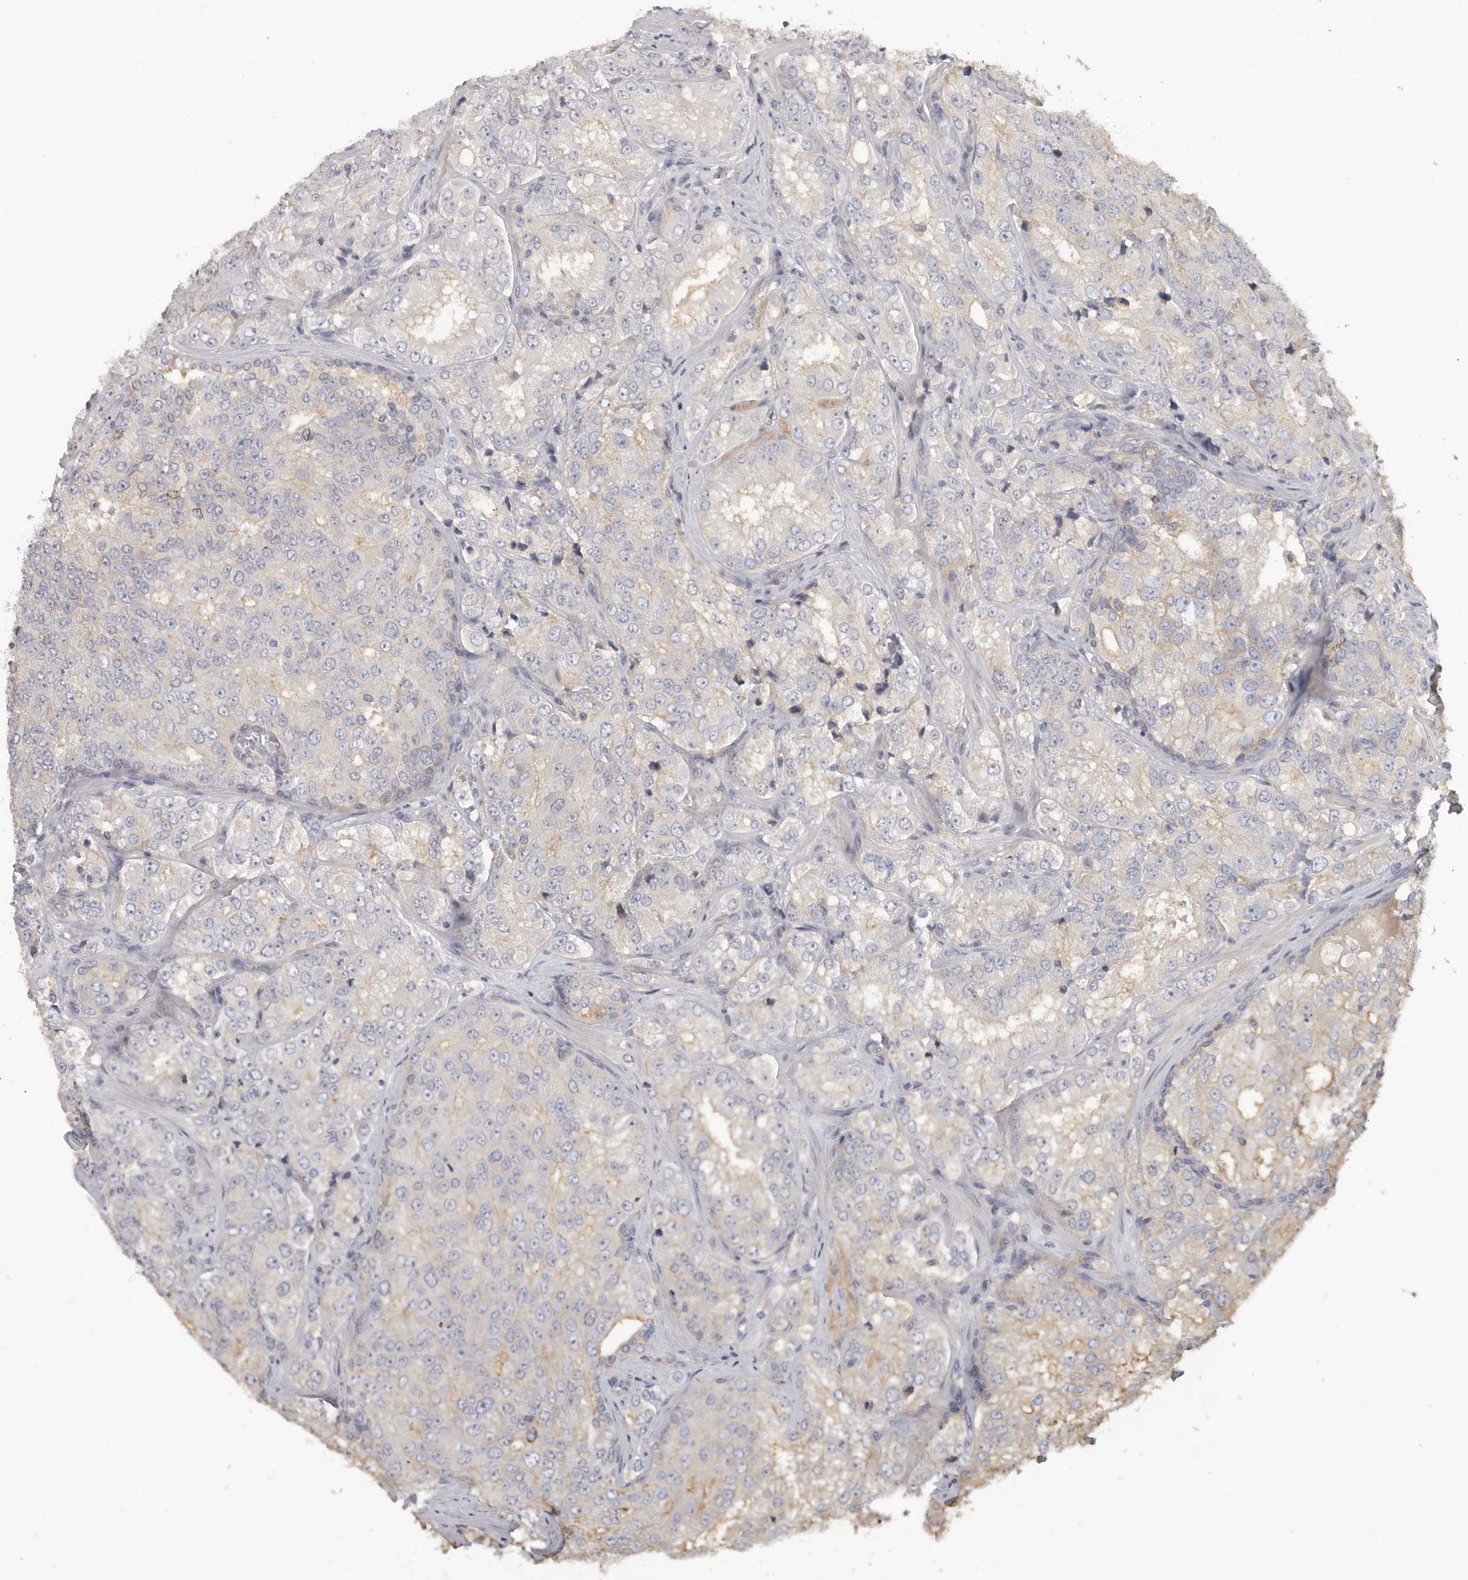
{"staining": {"intensity": "weak", "quantity": "<25%", "location": "cytoplasmic/membranous"}, "tissue": "prostate cancer", "cell_type": "Tumor cells", "image_type": "cancer", "snomed": [{"axis": "morphology", "description": "Adenocarcinoma, High grade"}, {"axis": "topography", "description": "Prostate"}], "caption": "Tumor cells show no significant positivity in high-grade adenocarcinoma (prostate).", "gene": "WDTC1", "patient": {"sex": "male", "age": 58}}